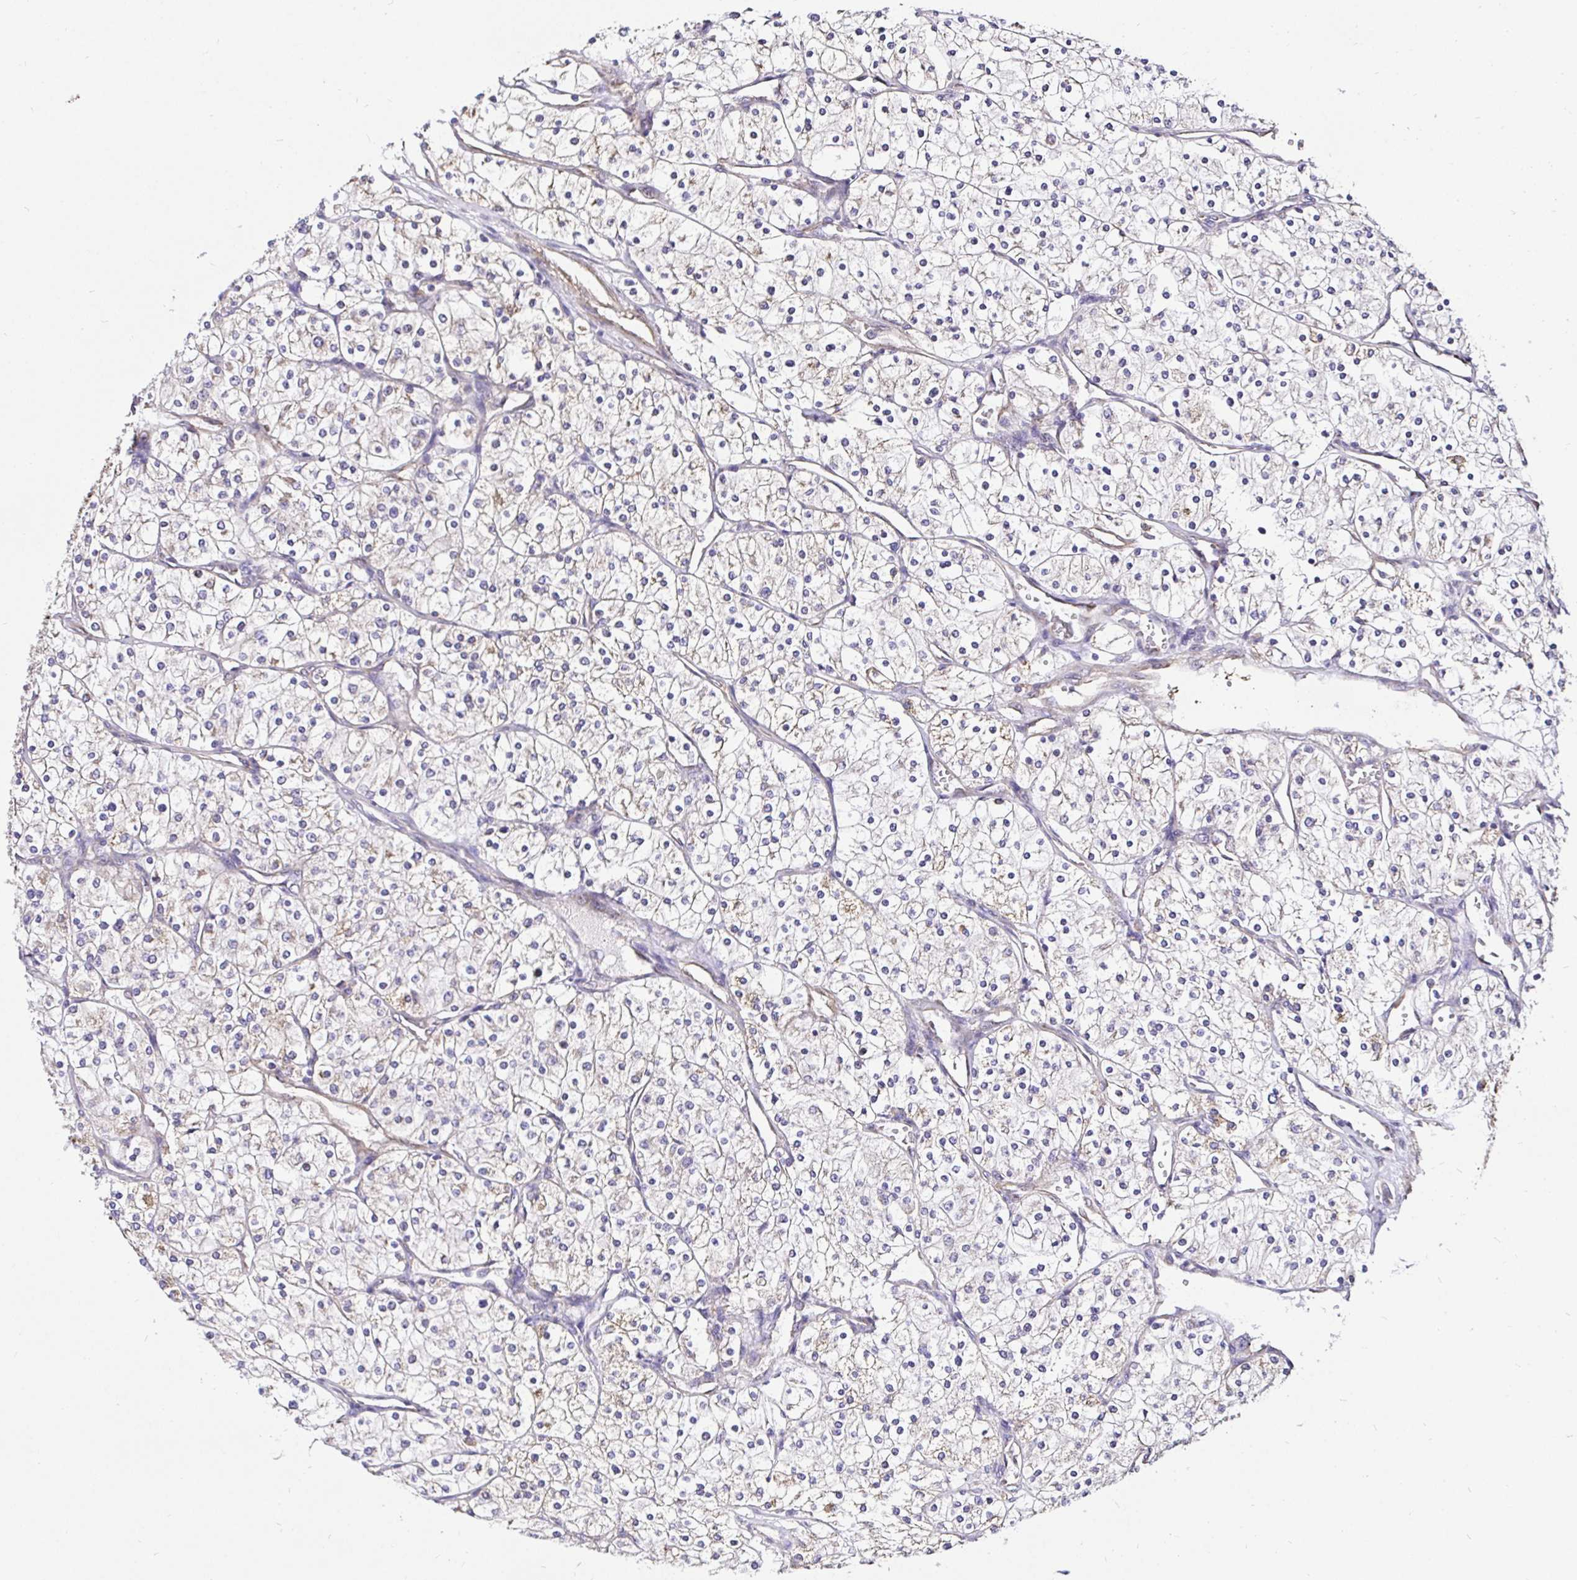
{"staining": {"intensity": "weak", "quantity": "<25%", "location": "cytoplasmic/membranous"}, "tissue": "renal cancer", "cell_type": "Tumor cells", "image_type": "cancer", "snomed": [{"axis": "morphology", "description": "Adenocarcinoma, NOS"}, {"axis": "topography", "description": "Kidney"}], "caption": "A histopathology image of renal cancer stained for a protein exhibits no brown staining in tumor cells. The staining was performed using DAB (3,3'-diaminobenzidine) to visualize the protein expression in brown, while the nuclei were stained in blue with hematoxylin (Magnification: 20x).", "gene": "CCDC122", "patient": {"sex": "male", "age": 80}}